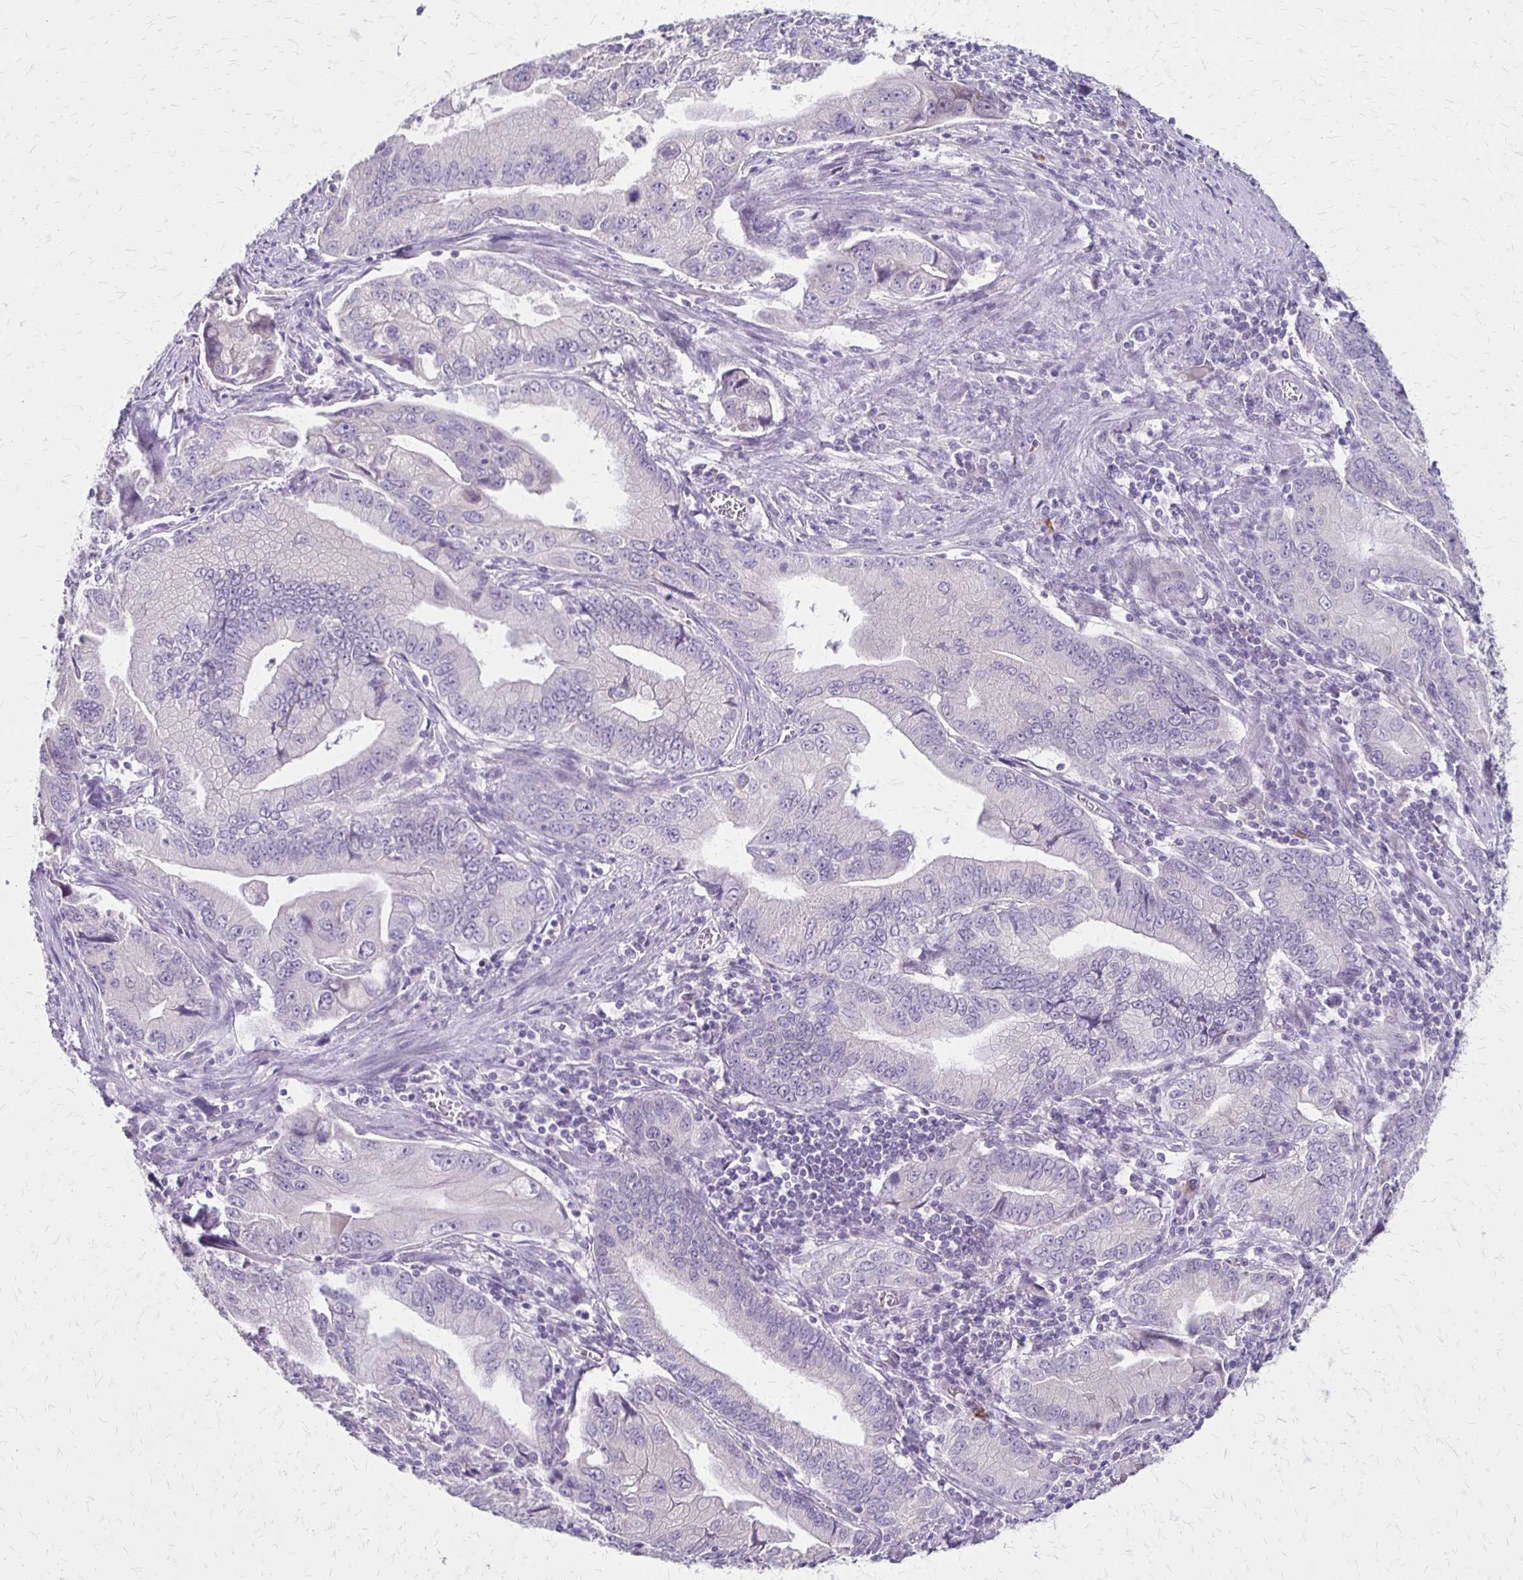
{"staining": {"intensity": "negative", "quantity": "none", "location": "none"}, "tissue": "stomach cancer", "cell_type": "Tumor cells", "image_type": "cancer", "snomed": [{"axis": "morphology", "description": "Adenocarcinoma, NOS"}, {"axis": "topography", "description": "Pancreas"}, {"axis": "topography", "description": "Stomach, upper"}], "caption": "A histopathology image of stomach cancer stained for a protein reveals no brown staining in tumor cells.", "gene": "SLC35E2B", "patient": {"sex": "male", "age": 77}}